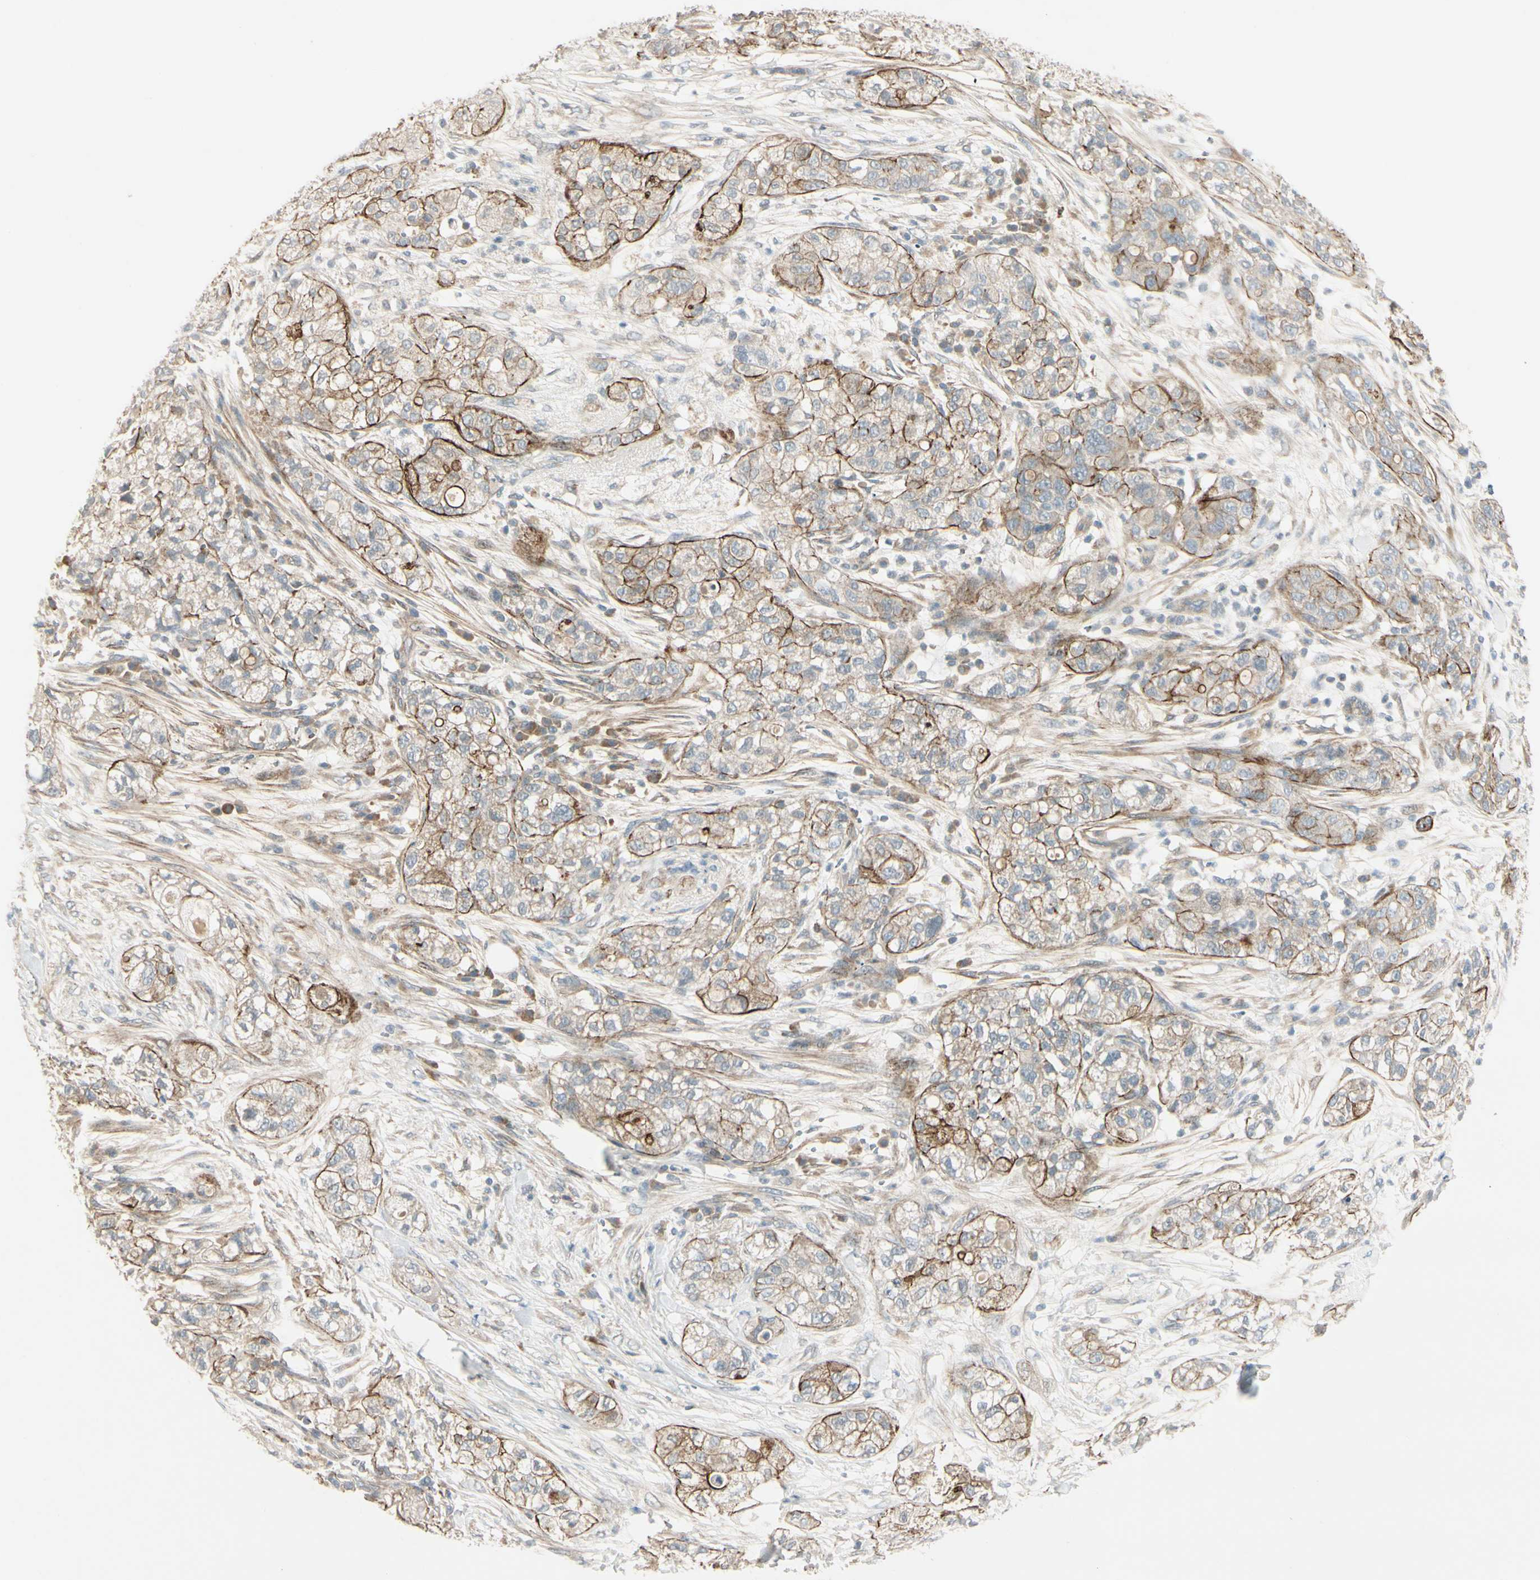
{"staining": {"intensity": "moderate", "quantity": ">75%", "location": "cytoplasmic/membranous"}, "tissue": "pancreatic cancer", "cell_type": "Tumor cells", "image_type": "cancer", "snomed": [{"axis": "morphology", "description": "Adenocarcinoma, NOS"}, {"axis": "topography", "description": "Pancreas"}], "caption": "Moderate cytoplasmic/membranous staining for a protein is present in approximately >75% of tumor cells of pancreatic adenocarcinoma using immunohistochemistry.", "gene": "PPP3CB", "patient": {"sex": "female", "age": 78}}